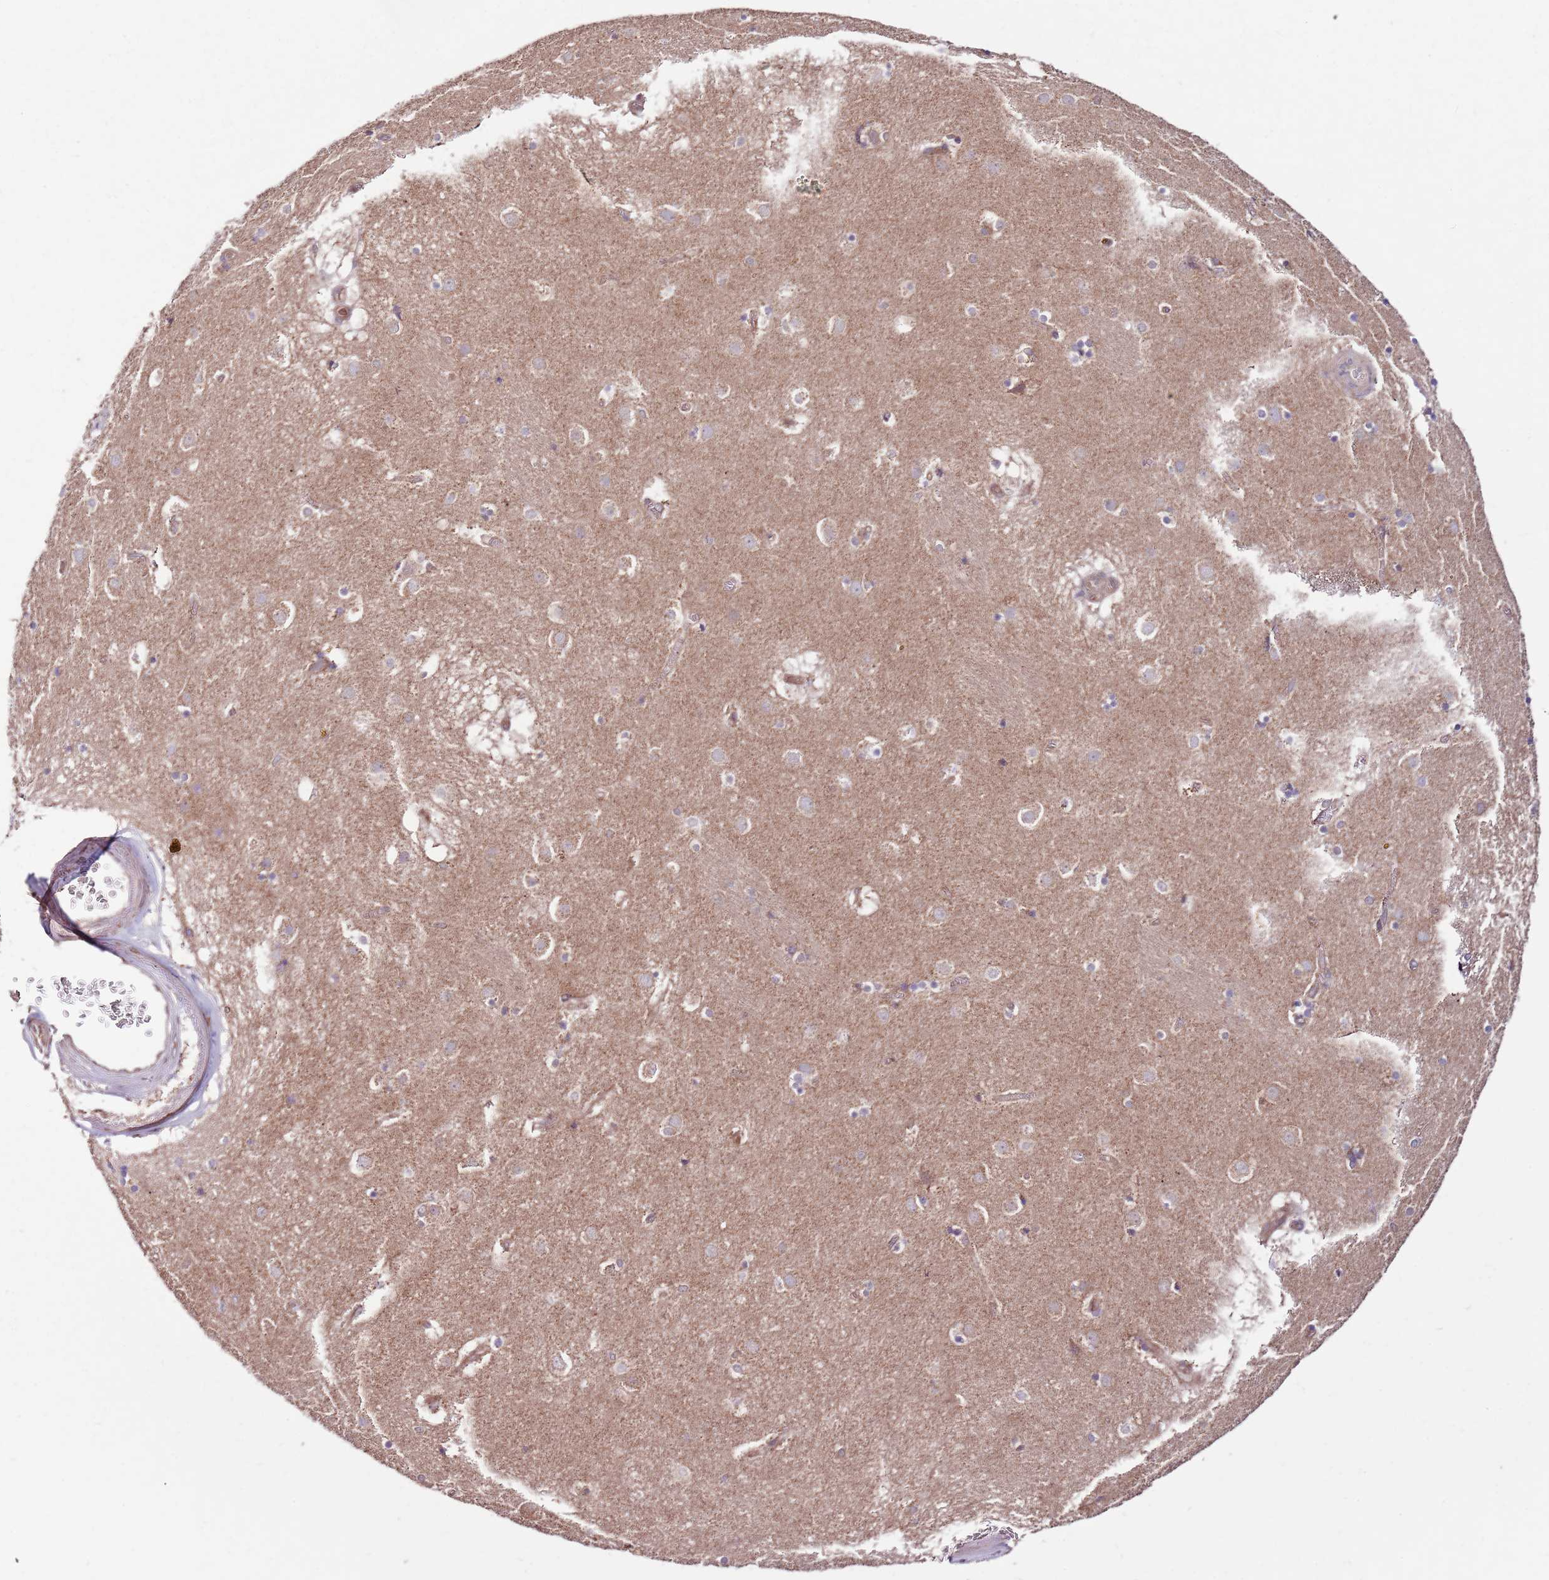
{"staining": {"intensity": "weak", "quantity": "<25%", "location": "cytoplasmic/membranous"}, "tissue": "caudate", "cell_type": "Glial cells", "image_type": "normal", "snomed": [{"axis": "morphology", "description": "Normal tissue, NOS"}, {"axis": "topography", "description": "Lateral ventricle wall"}], "caption": "Micrograph shows no significant protein expression in glial cells of benign caudate.", "gene": "SMG1", "patient": {"sex": "male", "age": 70}}